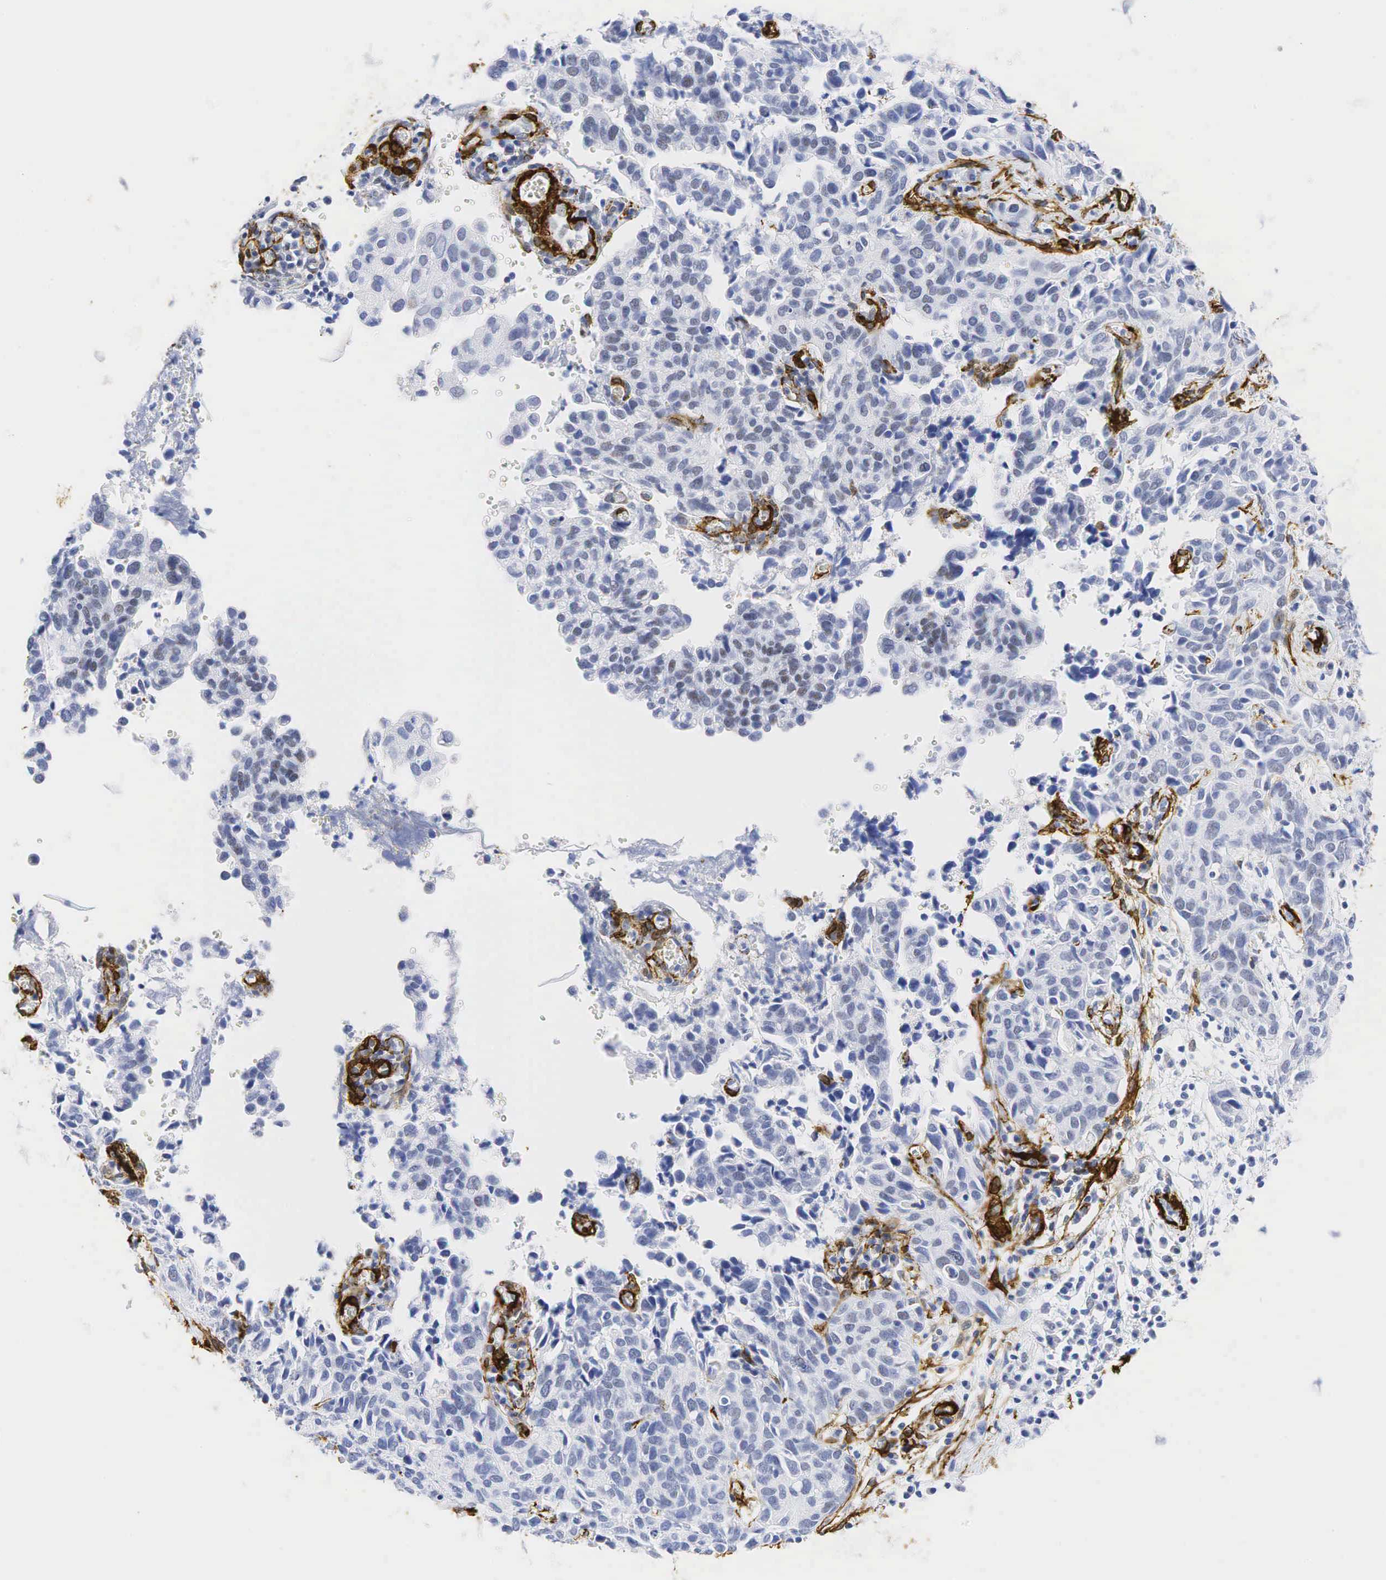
{"staining": {"intensity": "weak", "quantity": "<25%", "location": "nuclear"}, "tissue": "cervical cancer", "cell_type": "Tumor cells", "image_type": "cancer", "snomed": [{"axis": "morphology", "description": "Normal tissue, NOS"}, {"axis": "morphology", "description": "Squamous cell carcinoma, NOS"}, {"axis": "topography", "description": "Cervix"}], "caption": "This is an immunohistochemistry (IHC) photomicrograph of human cervical cancer (squamous cell carcinoma). There is no staining in tumor cells.", "gene": "ACTA2", "patient": {"sex": "female", "age": 45}}